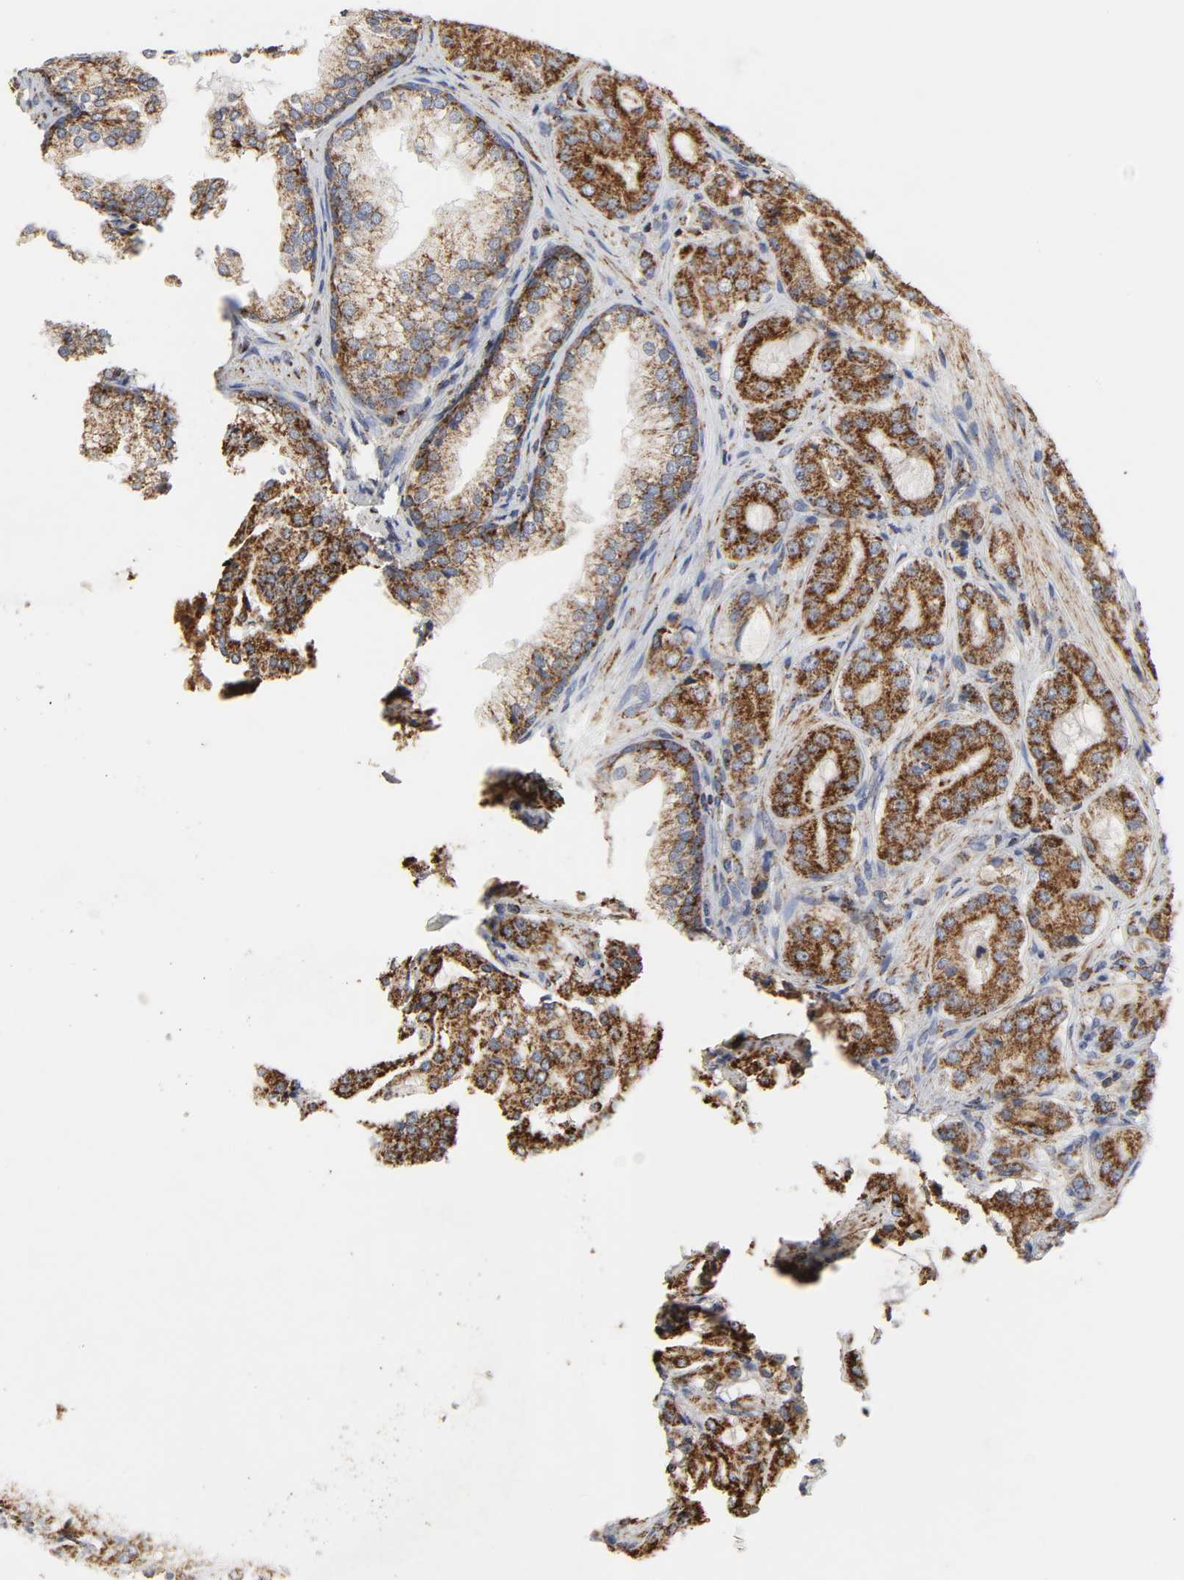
{"staining": {"intensity": "strong", "quantity": ">75%", "location": "cytoplasmic/membranous"}, "tissue": "prostate cancer", "cell_type": "Tumor cells", "image_type": "cancer", "snomed": [{"axis": "morphology", "description": "Adenocarcinoma, High grade"}, {"axis": "topography", "description": "Prostate"}], "caption": "This is a photomicrograph of immunohistochemistry (IHC) staining of prostate cancer (adenocarcinoma (high-grade)), which shows strong positivity in the cytoplasmic/membranous of tumor cells.", "gene": "COX6B1", "patient": {"sex": "male", "age": 72}}